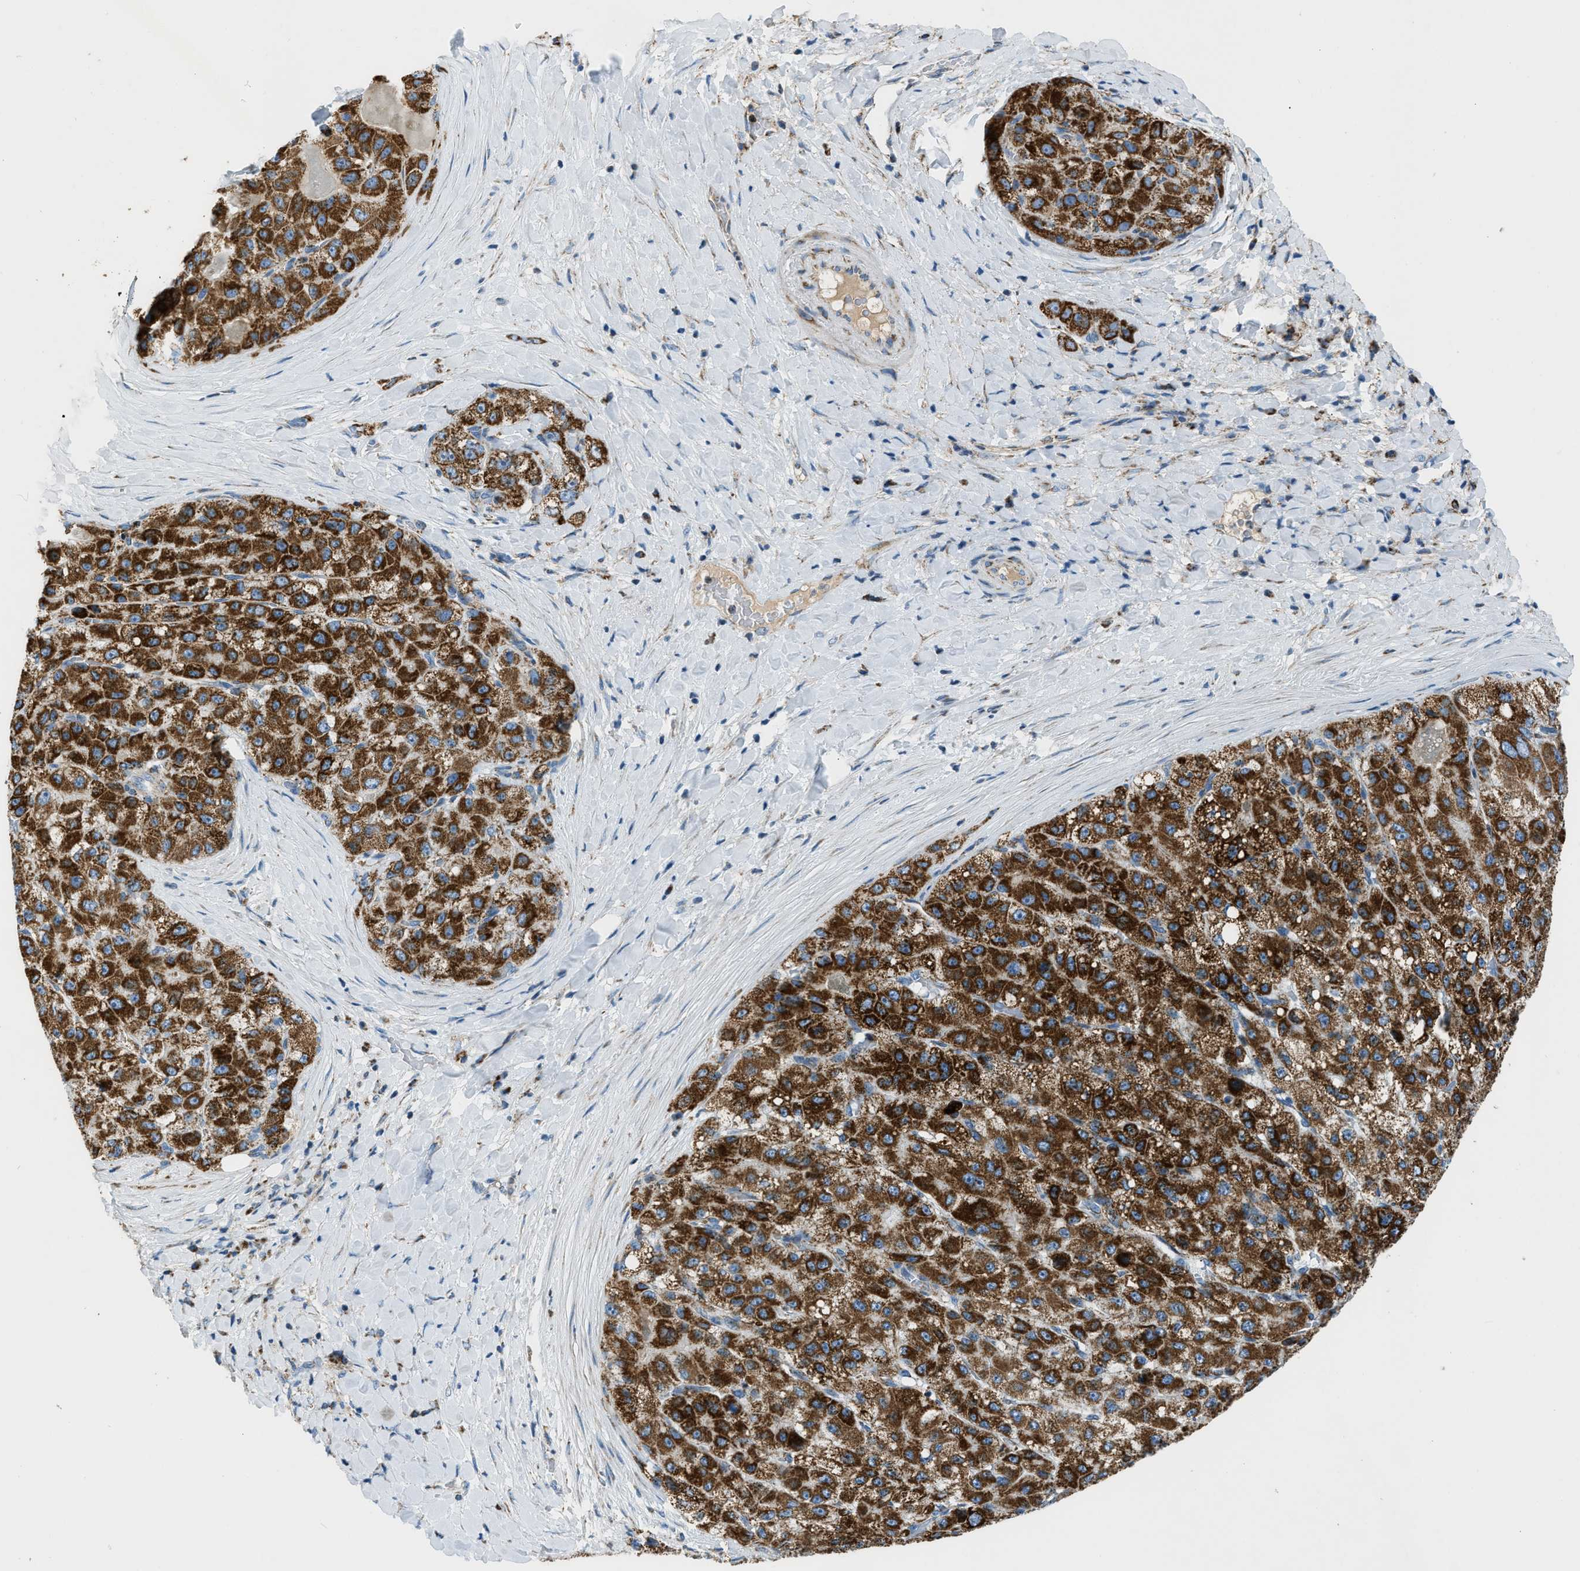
{"staining": {"intensity": "strong", "quantity": ">75%", "location": "cytoplasmic/membranous"}, "tissue": "liver cancer", "cell_type": "Tumor cells", "image_type": "cancer", "snomed": [{"axis": "morphology", "description": "Carcinoma, Hepatocellular, NOS"}, {"axis": "topography", "description": "Liver"}], "caption": "Liver cancer stained with immunohistochemistry displays strong cytoplasmic/membranous expression in approximately >75% of tumor cells.", "gene": "ACADVL", "patient": {"sex": "male", "age": 80}}